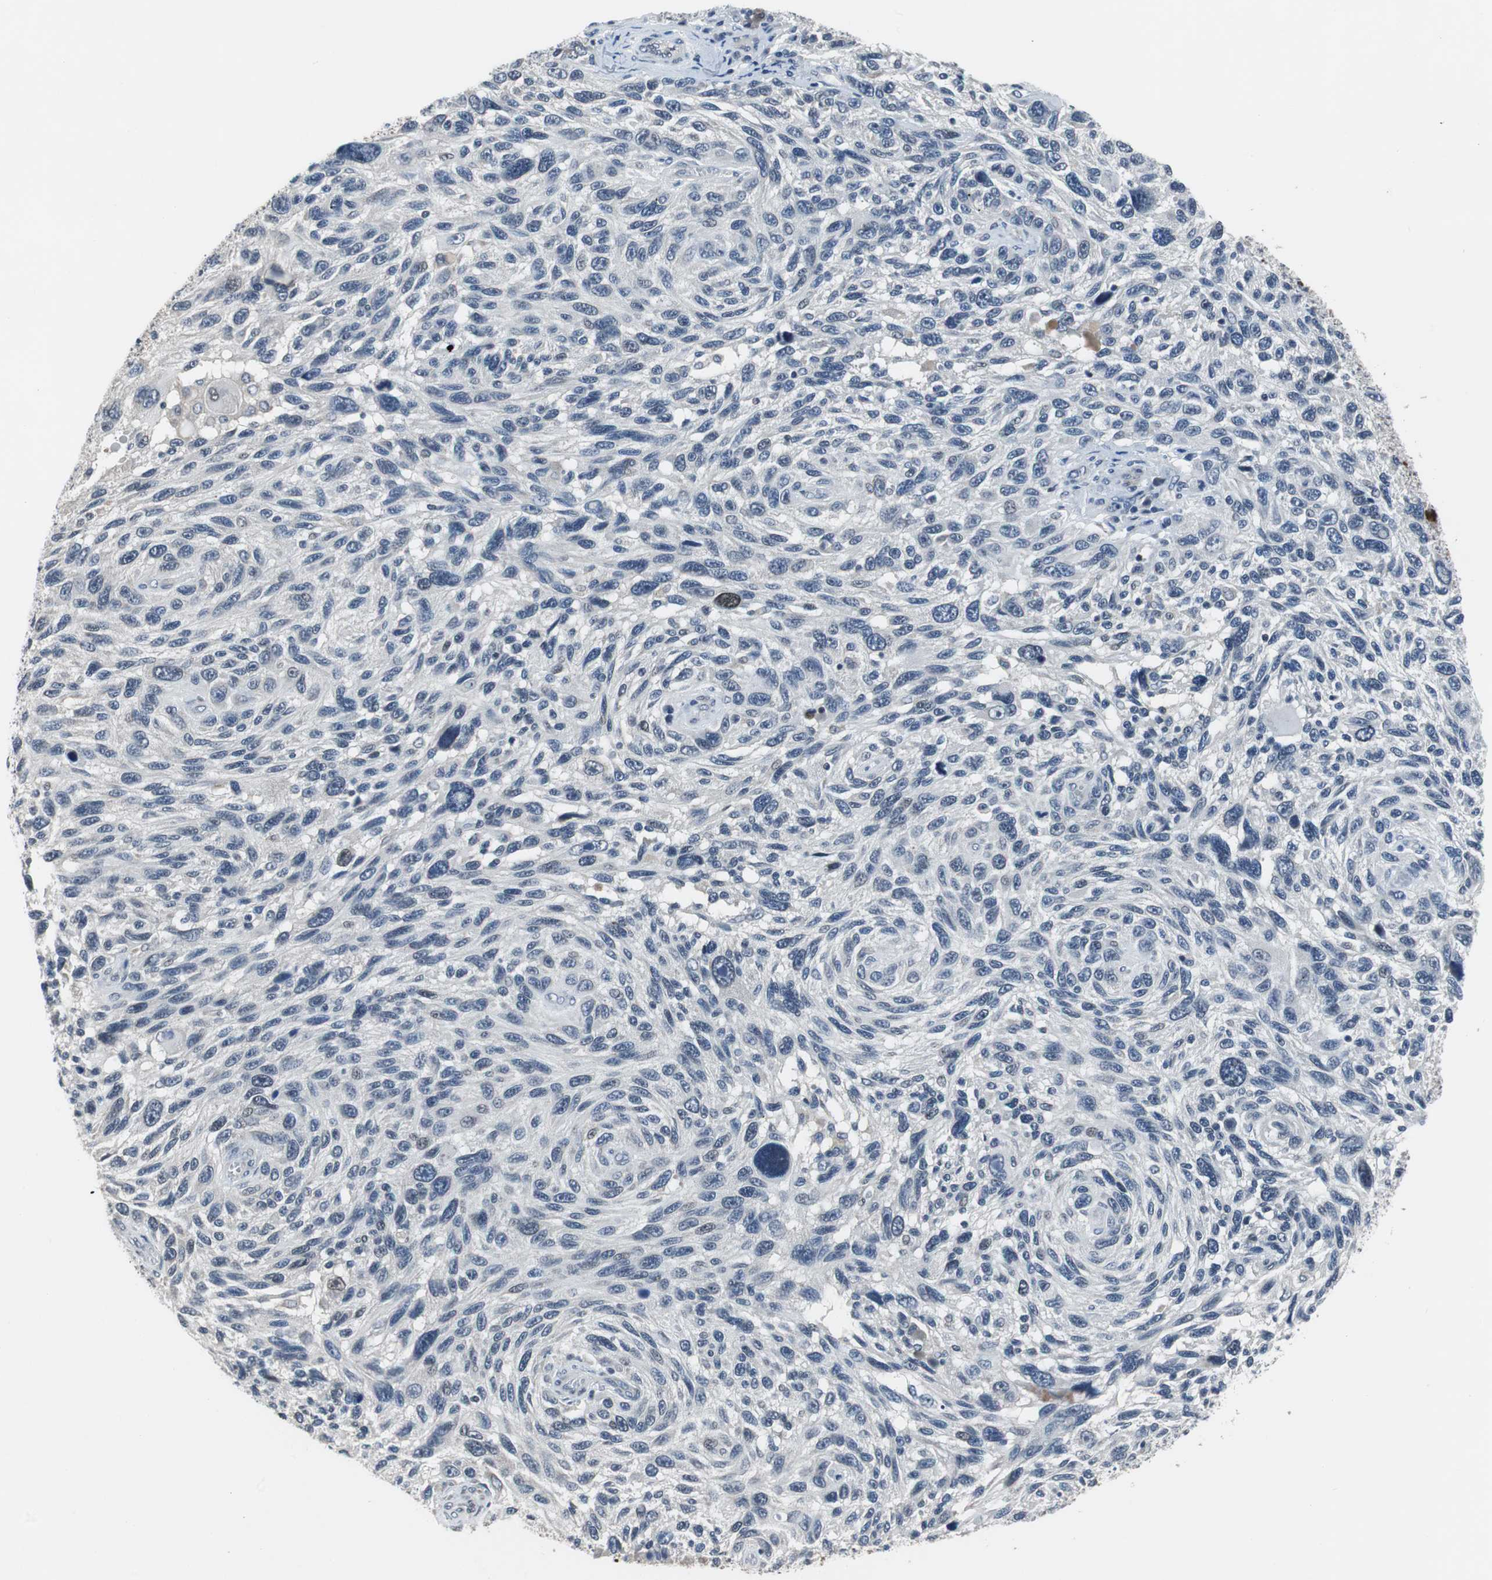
{"staining": {"intensity": "negative", "quantity": "none", "location": "none"}, "tissue": "melanoma", "cell_type": "Tumor cells", "image_type": "cancer", "snomed": [{"axis": "morphology", "description": "Malignant melanoma, NOS"}, {"axis": "topography", "description": "Skin"}], "caption": "IHC photomicrograph of neoplastic tissue: human malignant melanoma stained with DAB exhibits no significant protein staining in tumor cells.", "gene": "TP63", "patient": {"sex": "male", "age": 53}}